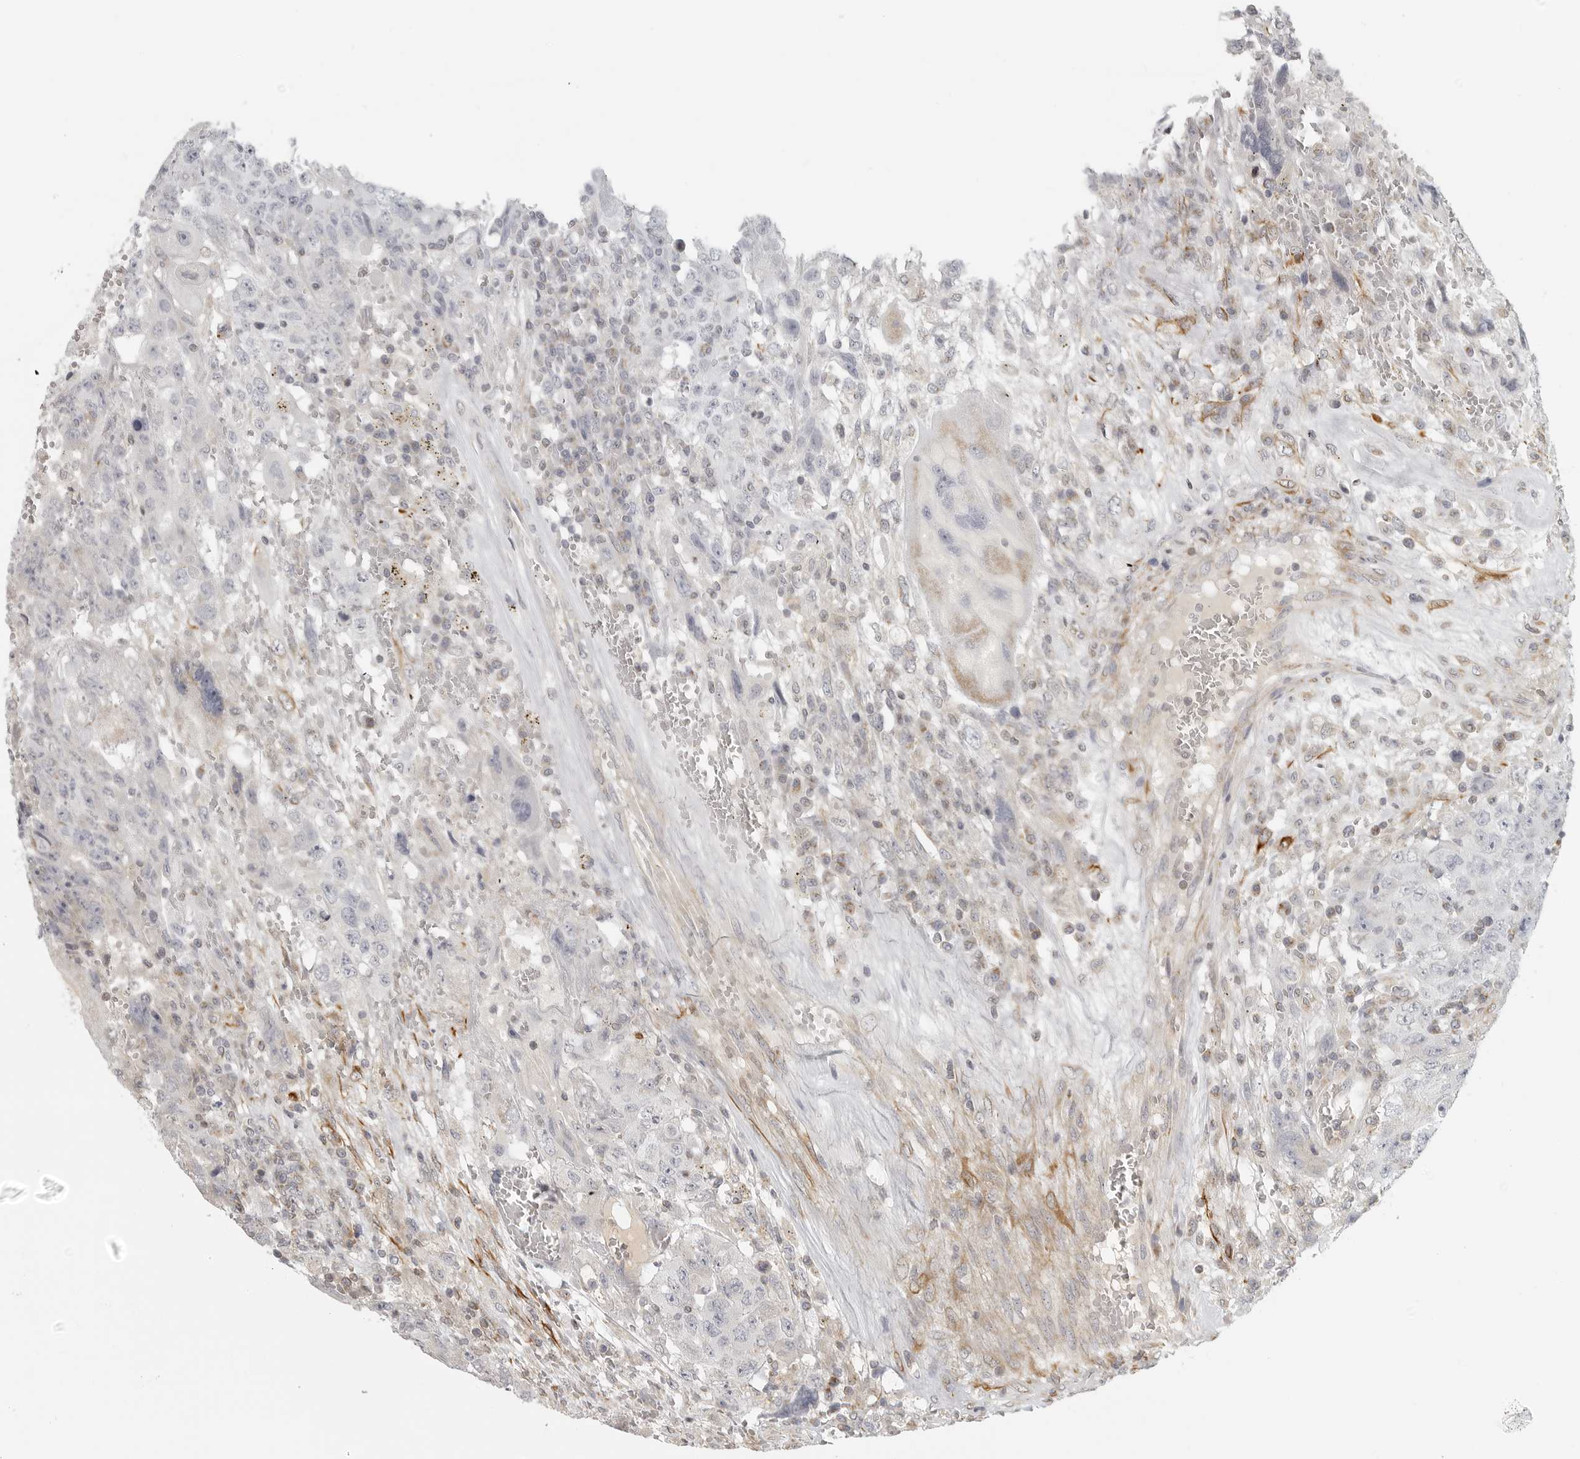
{"staining": {"intensity": "negative", "quantity": "none", "location": "none"}, "tissue": "testis cancer", "cell_type": "Tumor cells", "image_type": "cancer", "snomed": [{"axis": "morphology", "description": "Carcinoma, Embryonal, NOS"}, {"axis": "topography", "description": "Testis"}], "caption": "Immunohistochemical staining of testis embryonal carcinoma exhibits no significant expression in tumor cells. (DAB (3,3'-diaminobenzidine) immunohistochemistry visualized using brightfield microscopy, high magnification).", "gene": "MAP7D1", "patient": {"sex": "male", "age": 26}}